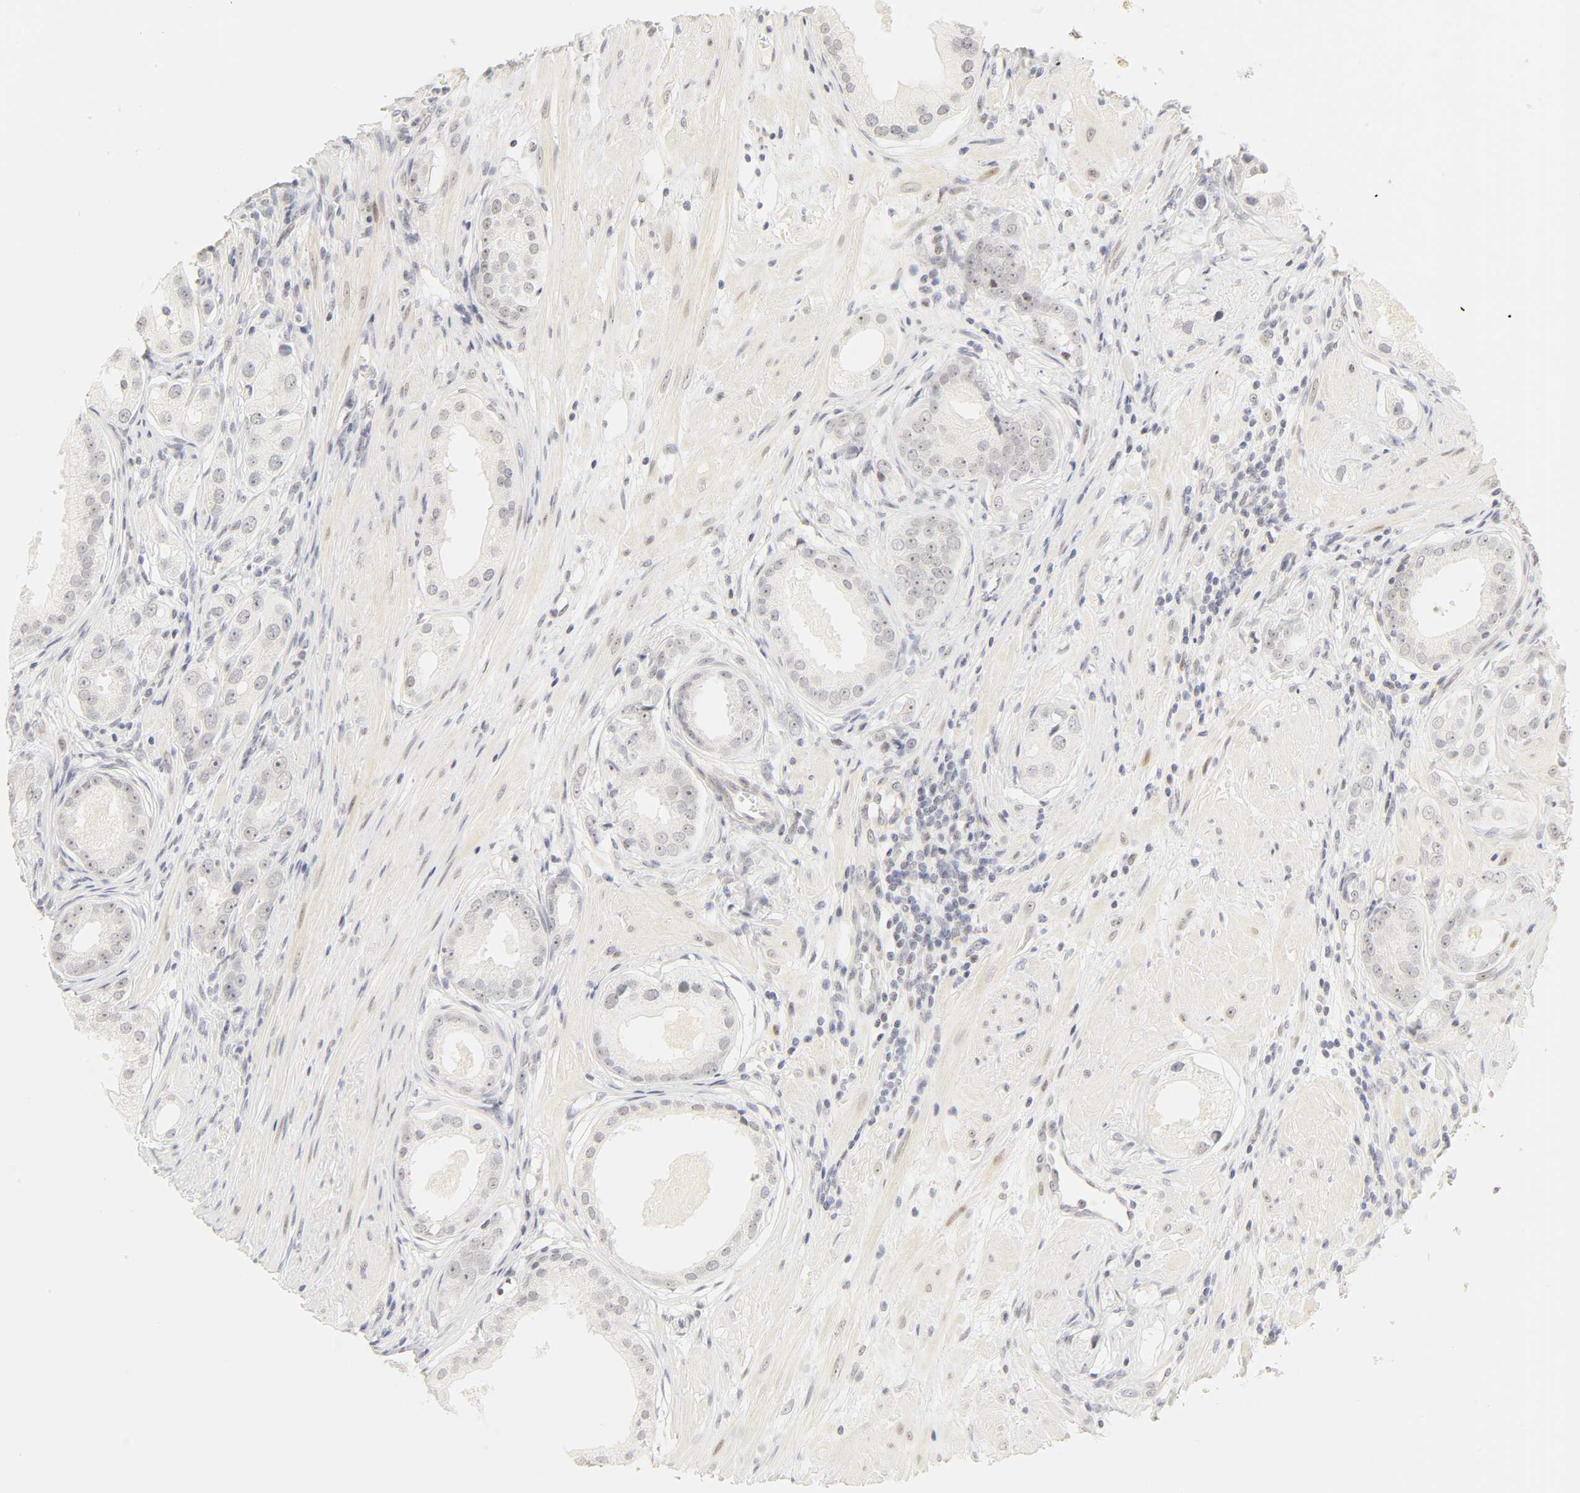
{"staining": {"intensity": "weak", "quantity": "<25%", "location": "nuclear"}, "tissue": "prostate cancer", "cell_type": "Tumor cells", "image_type": "cancer", "snomed": [{"axis": "morphology", "description": "Adenocarcinoma, Medium grade"}, {"axis": "topography", "description": "Prostate"}], "caption": "Immunohistochemical staining of prostate cancer (medium-grade adenocarcinoma) shows no significant staining in tumor cells.", "gene": "MNAT1", "patient": {"sex": "male", "age": 53}}